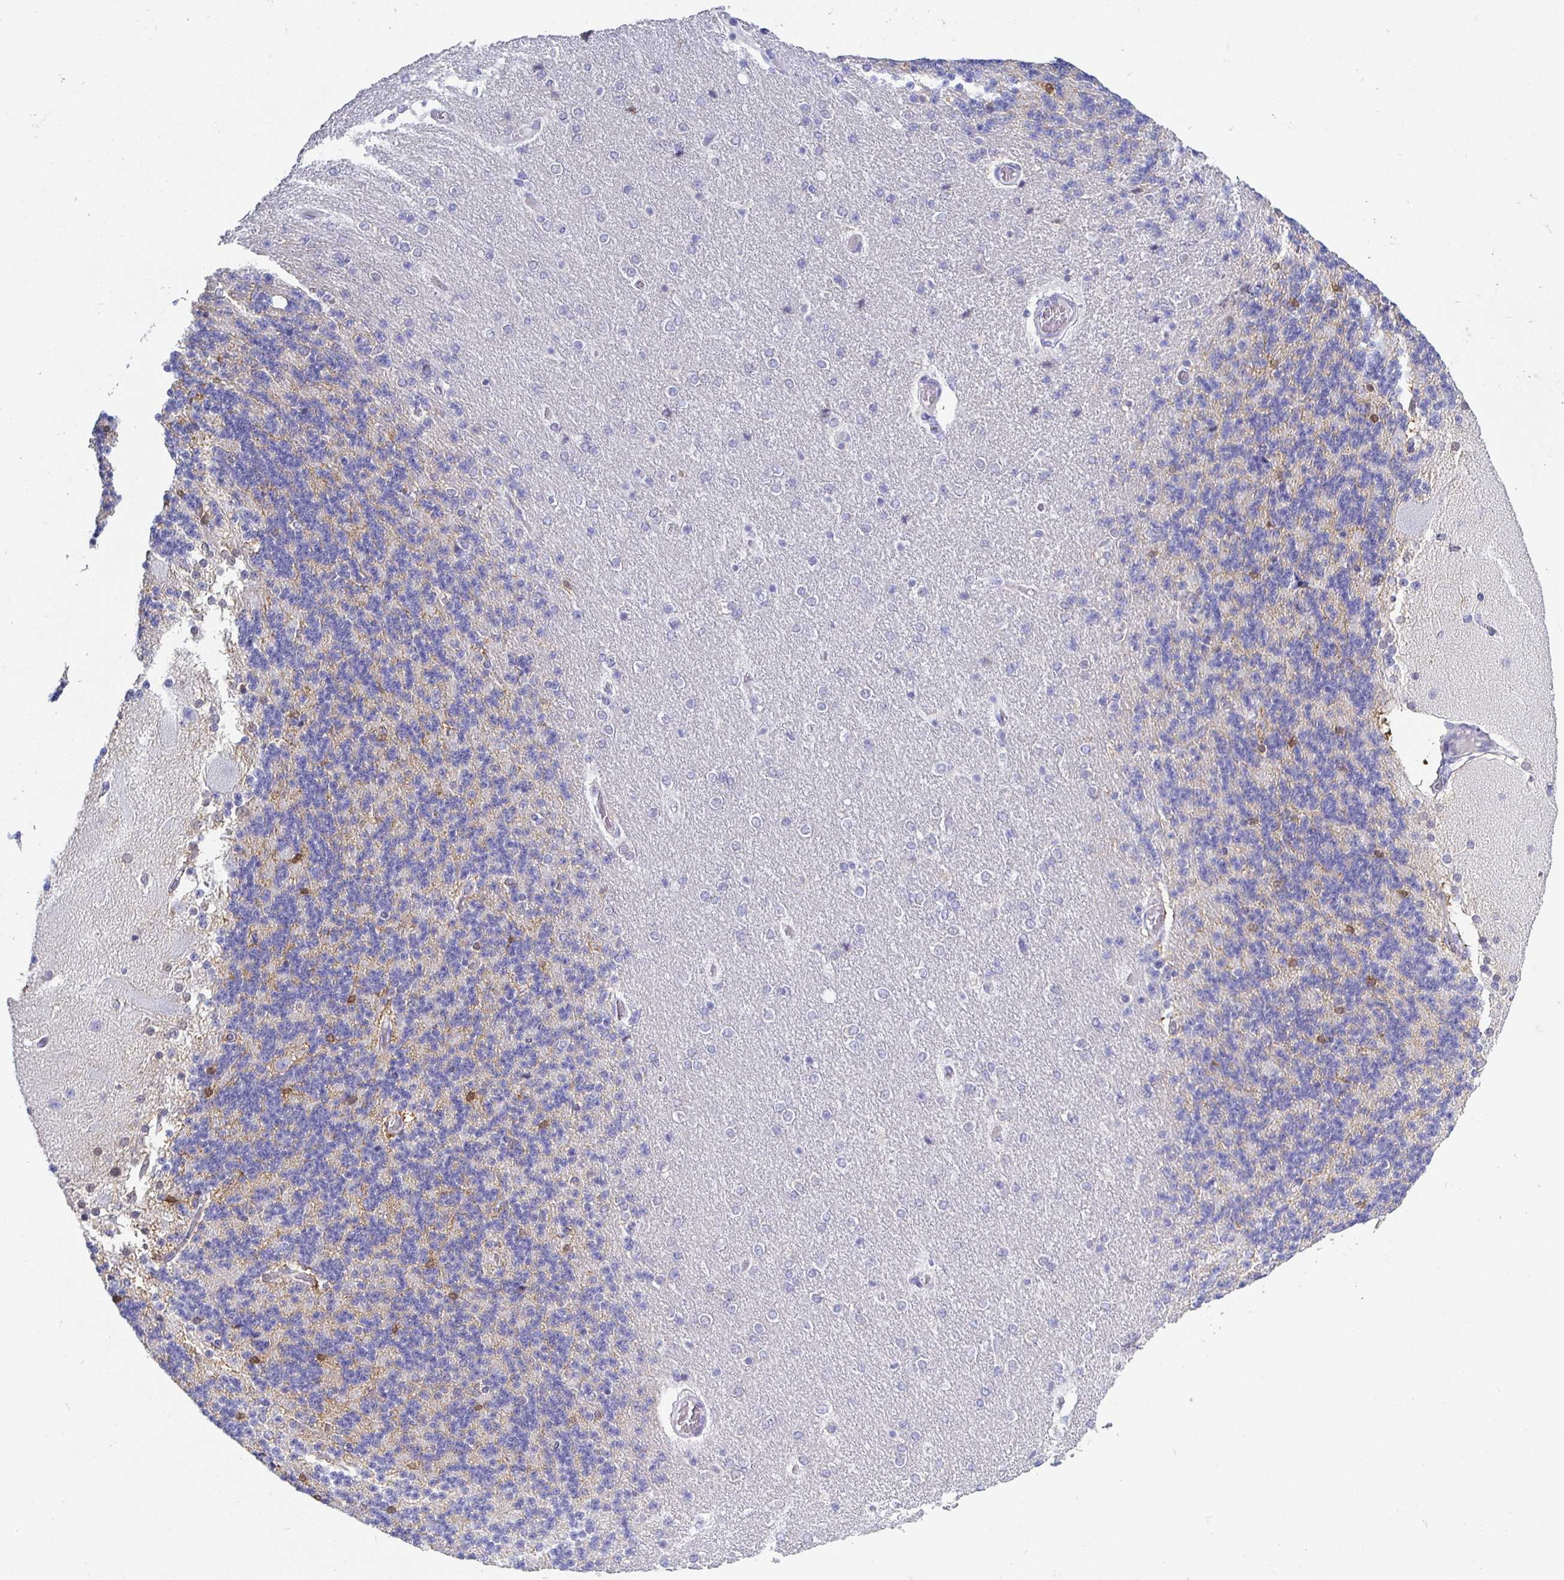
{"staining": {"intensity": "moderate", "quantity": "<25%", "location": "nuclear"}, "tissue": "cerebellum", "cell_type": "Cells in granular layer", "image_type": "normal", "snomed": [{"axis": "morphology", "description": "Normal tissue, NOS"}, {"axis": "topography", "description": "Cerebellum"}], "caption": "Protein positivity by immunohistochemistry (IHC) exhibits moderate nuclear staining in about <25% of cells in granular layer in normal cerebellum.", "gene": "TMEM241", "patient": {"sex": "female", "age": 54}}